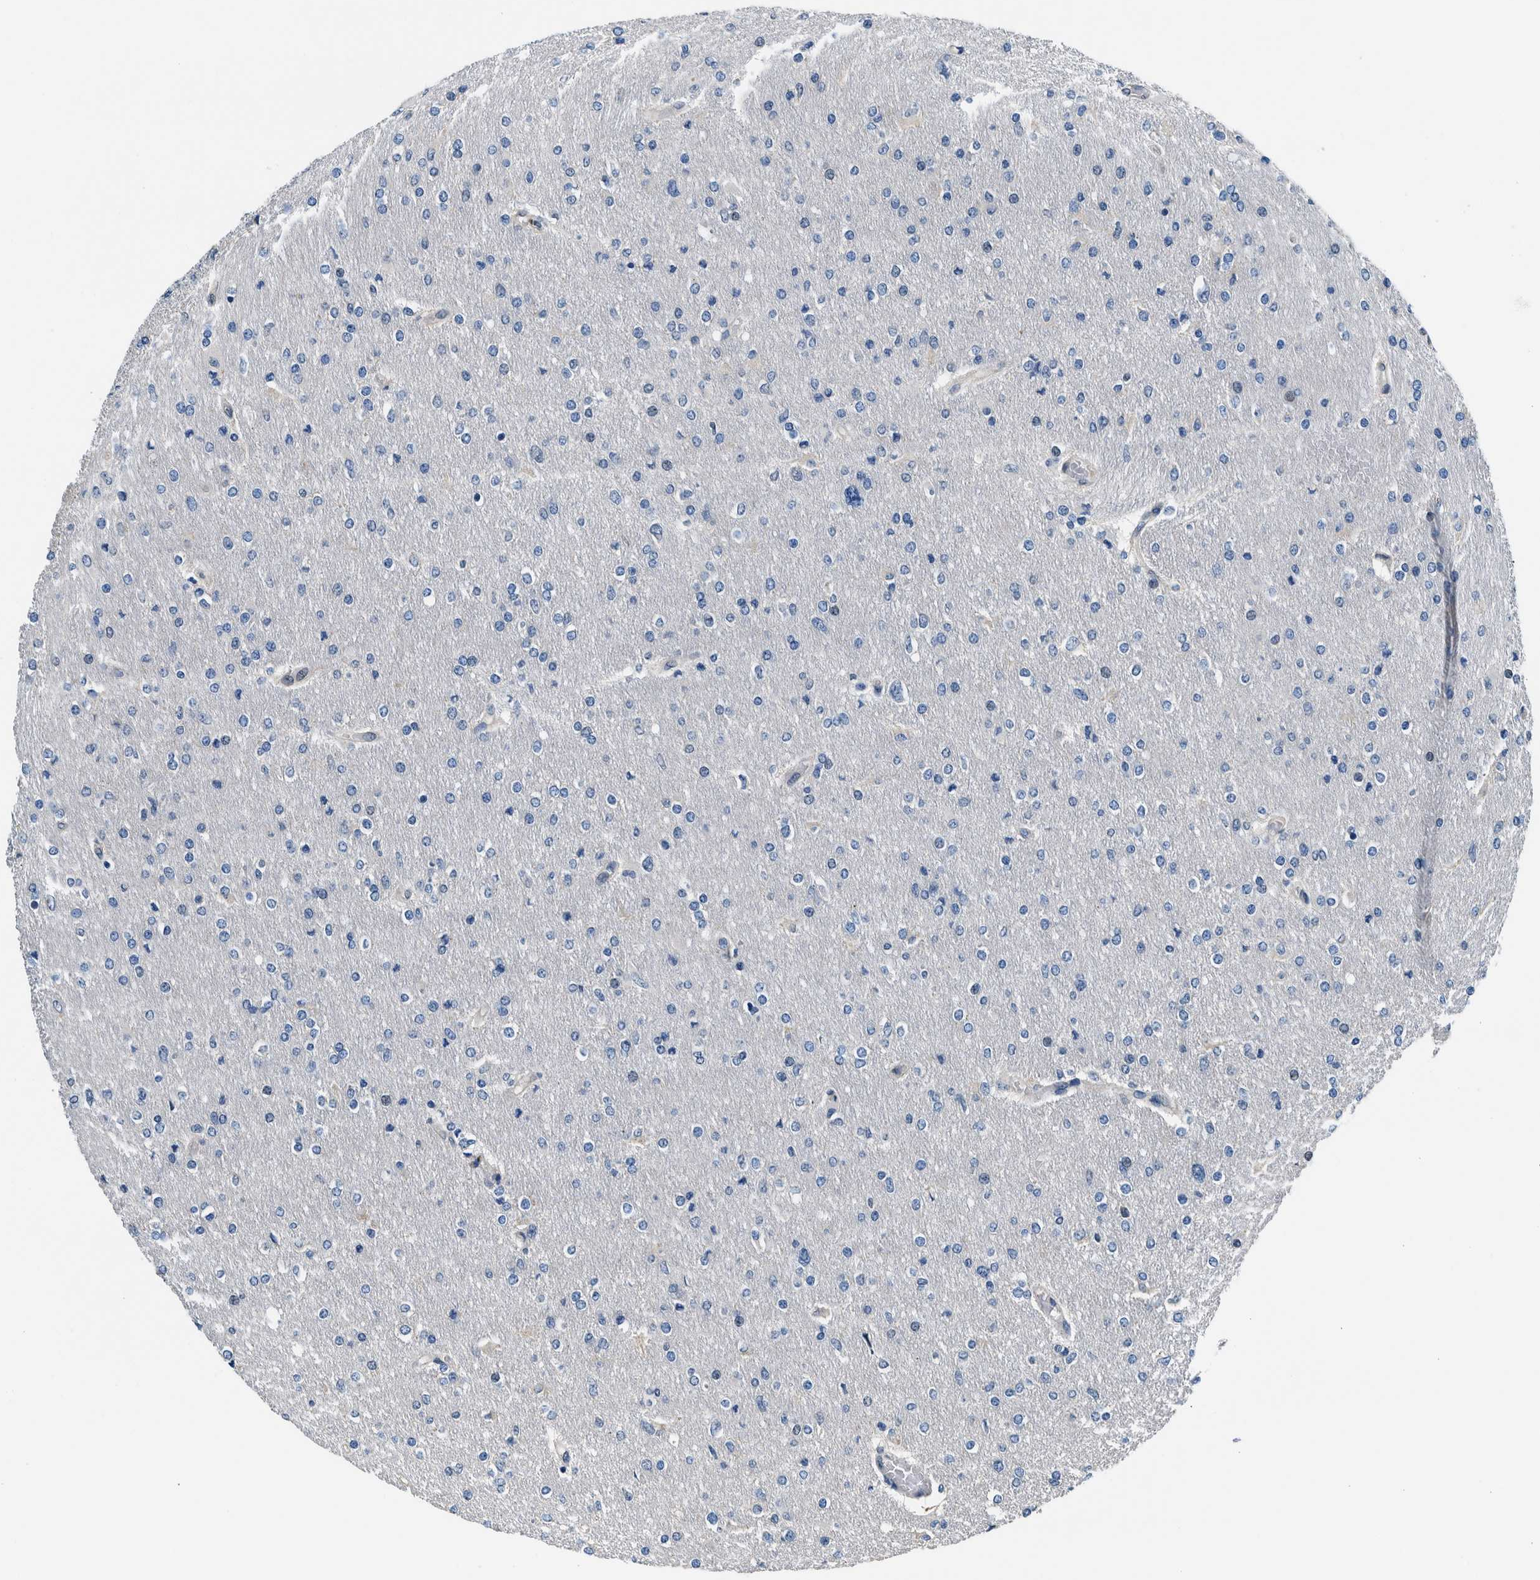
{"staining": {"intensity": "negative", "quantity": "none", "location": "none"}, "tissue": "glioma", "cell_type": "Tumor cells", "image_type": "cancer", "snomed": [{"axis": "morphology", "description": "Glioma, malignant, High grade"}, {"axis": "topography", "description": "Cerebral cortex"}], "caption": "High magnification brightfield microscopy of glioma stained with DAB (3,3'-diaminobenzidine) (brown) and counterstained with hematoxylin (blue): tumor cells show no significant staining. Nuclei are stained in blue.", "gene": "NIBAN2", "patient": {"sex": "female", "age": 36}}